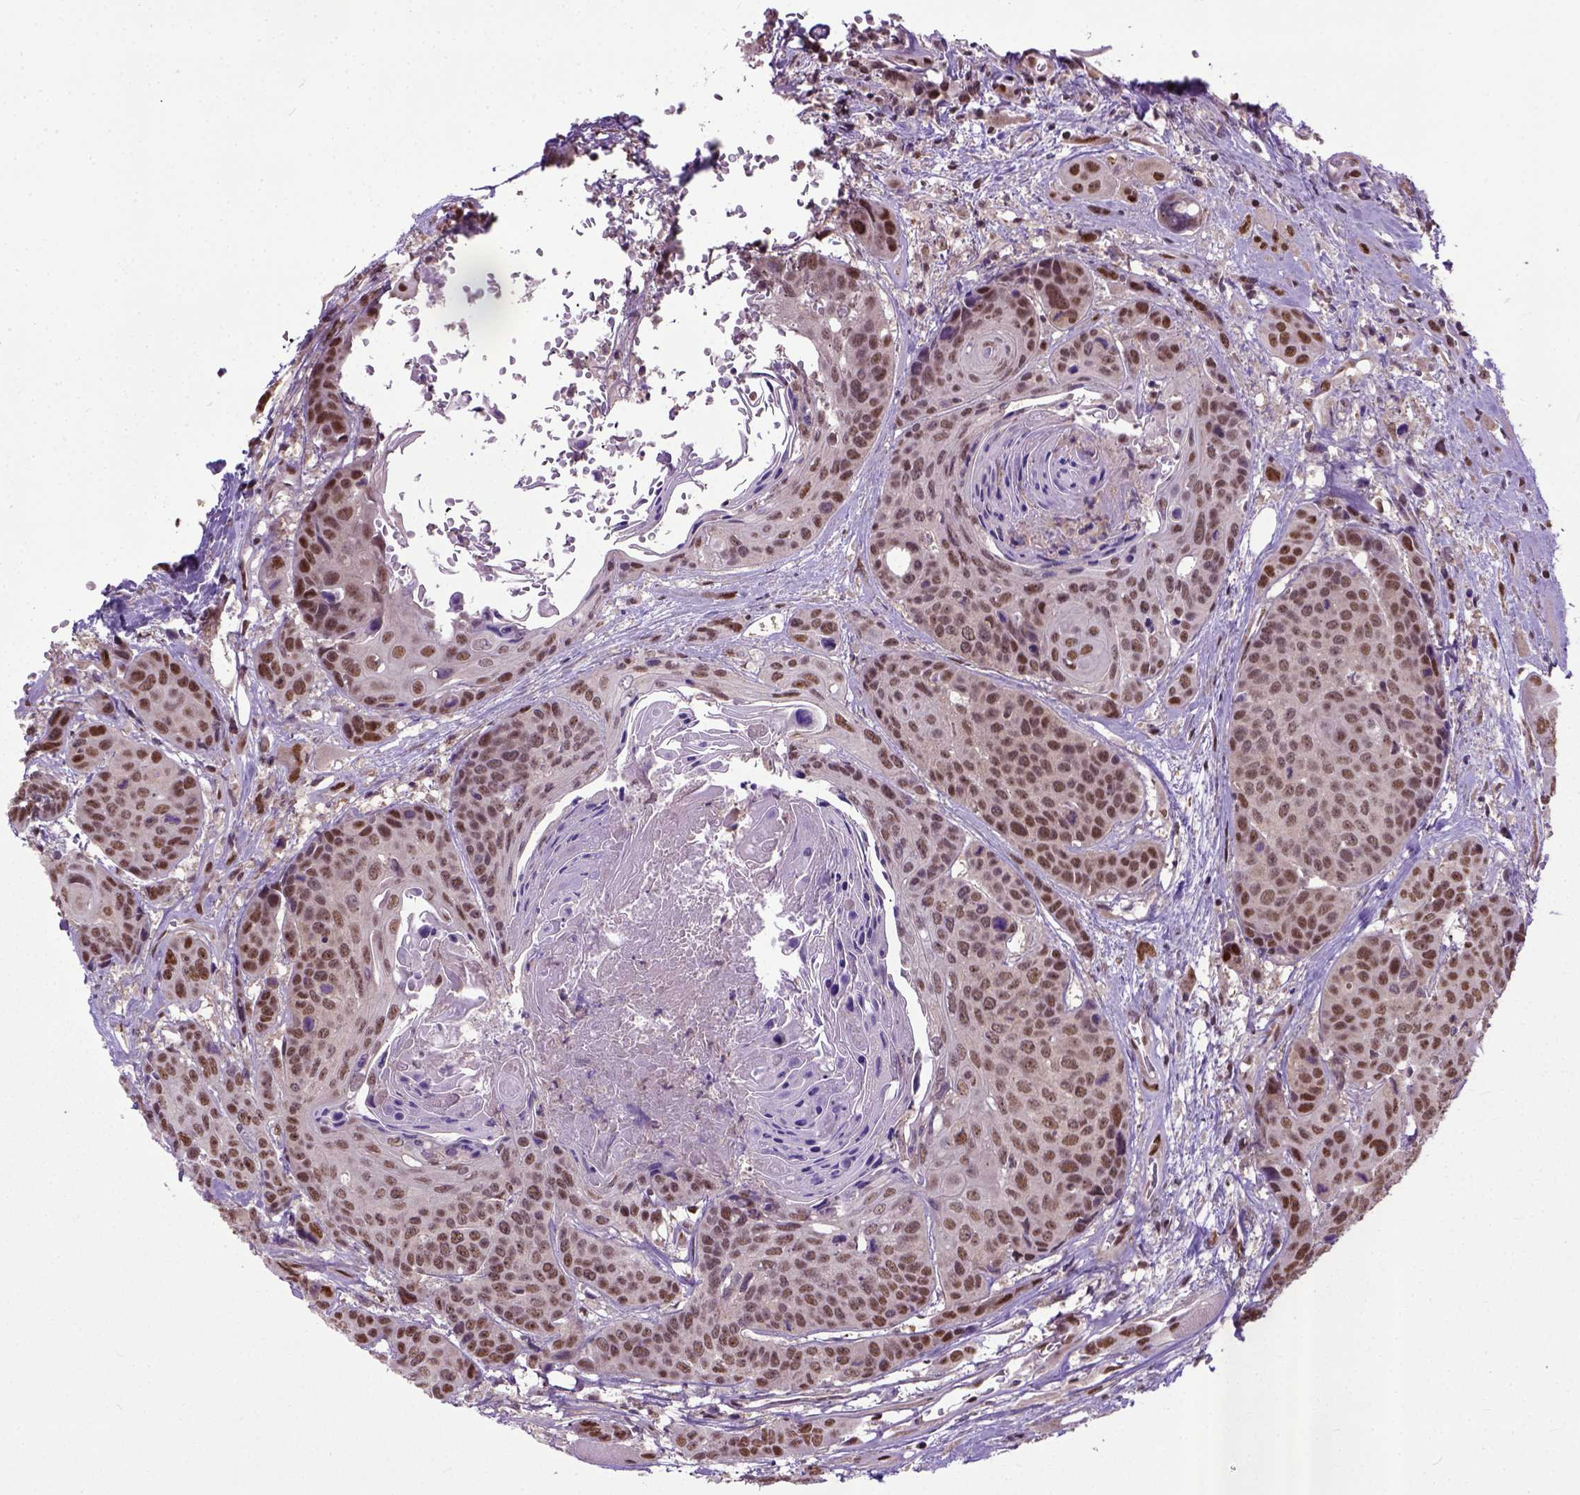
{"staining": {"intensity": "moderate", "quantity": ">75%", "location": "nuclear"}, "tissue": "head and neck cancer", "cell_type": "Tumor cells", "image_type": "cancer", "snomed": [{"axis": "morphology", "description": "Squamous cell carcinoma, NOS"}, {"axis": "topography", "description": "Oral tissue"}, {"axis": "topography", "description": "Head-Neck"}], "caption": "Immunohistochemistry (IHC) (DAB) staining of human head and neck cancer (squamous cell carcinoma) reveals moderate nuclear protein expression in about >75% of tumor cells.", "gene": "UBA3", "patient": {"sex": "male", "age": 56}}